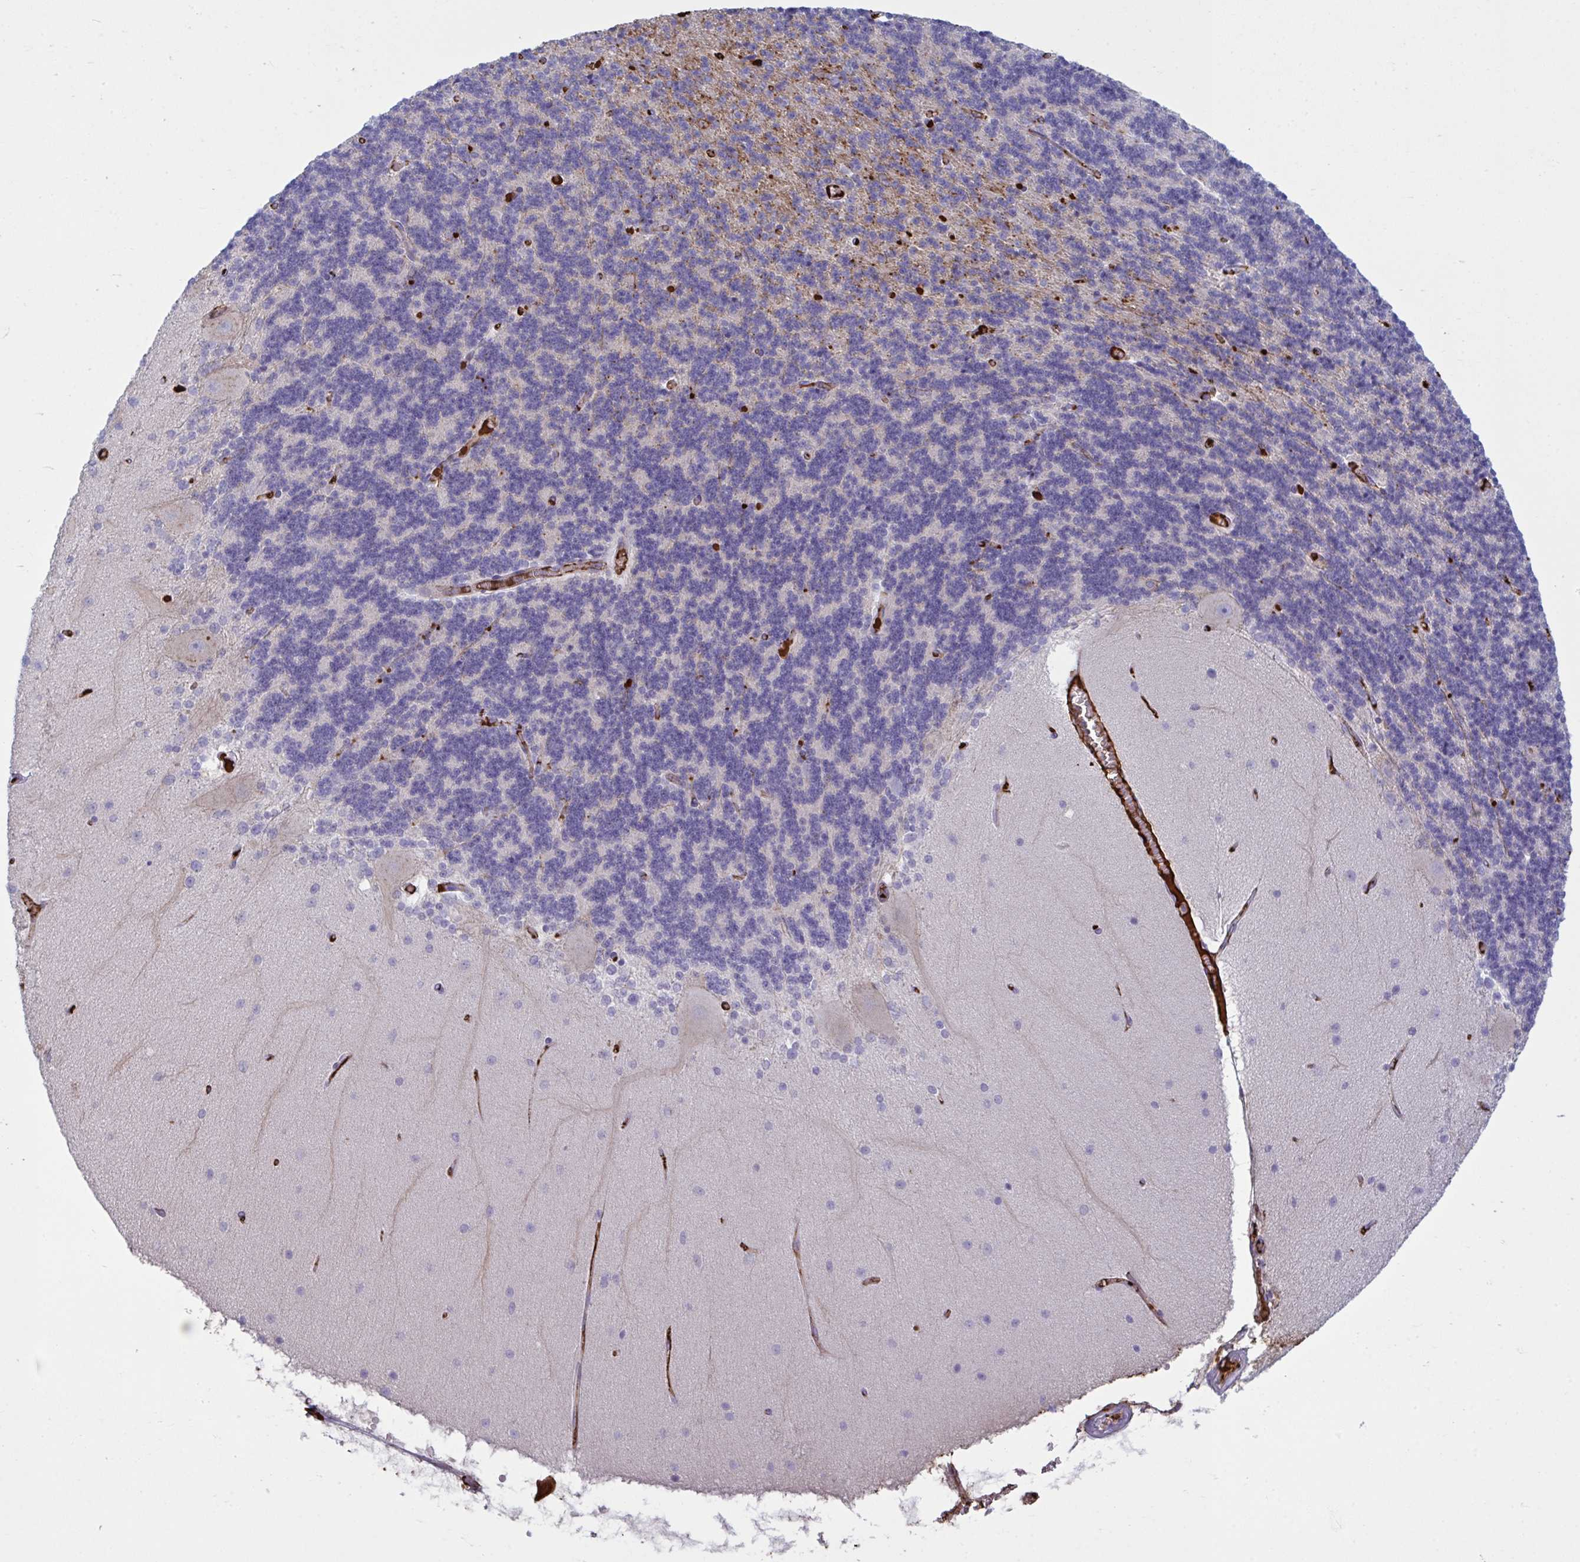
{"staining": {"intensity": "negative", "quantity": "none", "location": "none"}, "tissue": "cerebellum", "cell_type": "Cells in granular layer", "image_type": "normal", "snomed": [{"axis": "morphology", "description": "Normal tissue, NOS"}, {"axis": "topography", "description": "Cerebellum"}], "caption": "Immunohistochemistry histopathology image of benign cerebellum: human cerebellum stained with DAB (3,3'-diaminobenzidine) reveals no significant protein expression in cells in granular layer. The staining is performed using DAB (3,3'-diaminobenzidine) brown chromogen with nuclei counter-stained in using hematoxylin.", "gene": "IL1R1", "patient": {"sex": "female", "age": 54}}